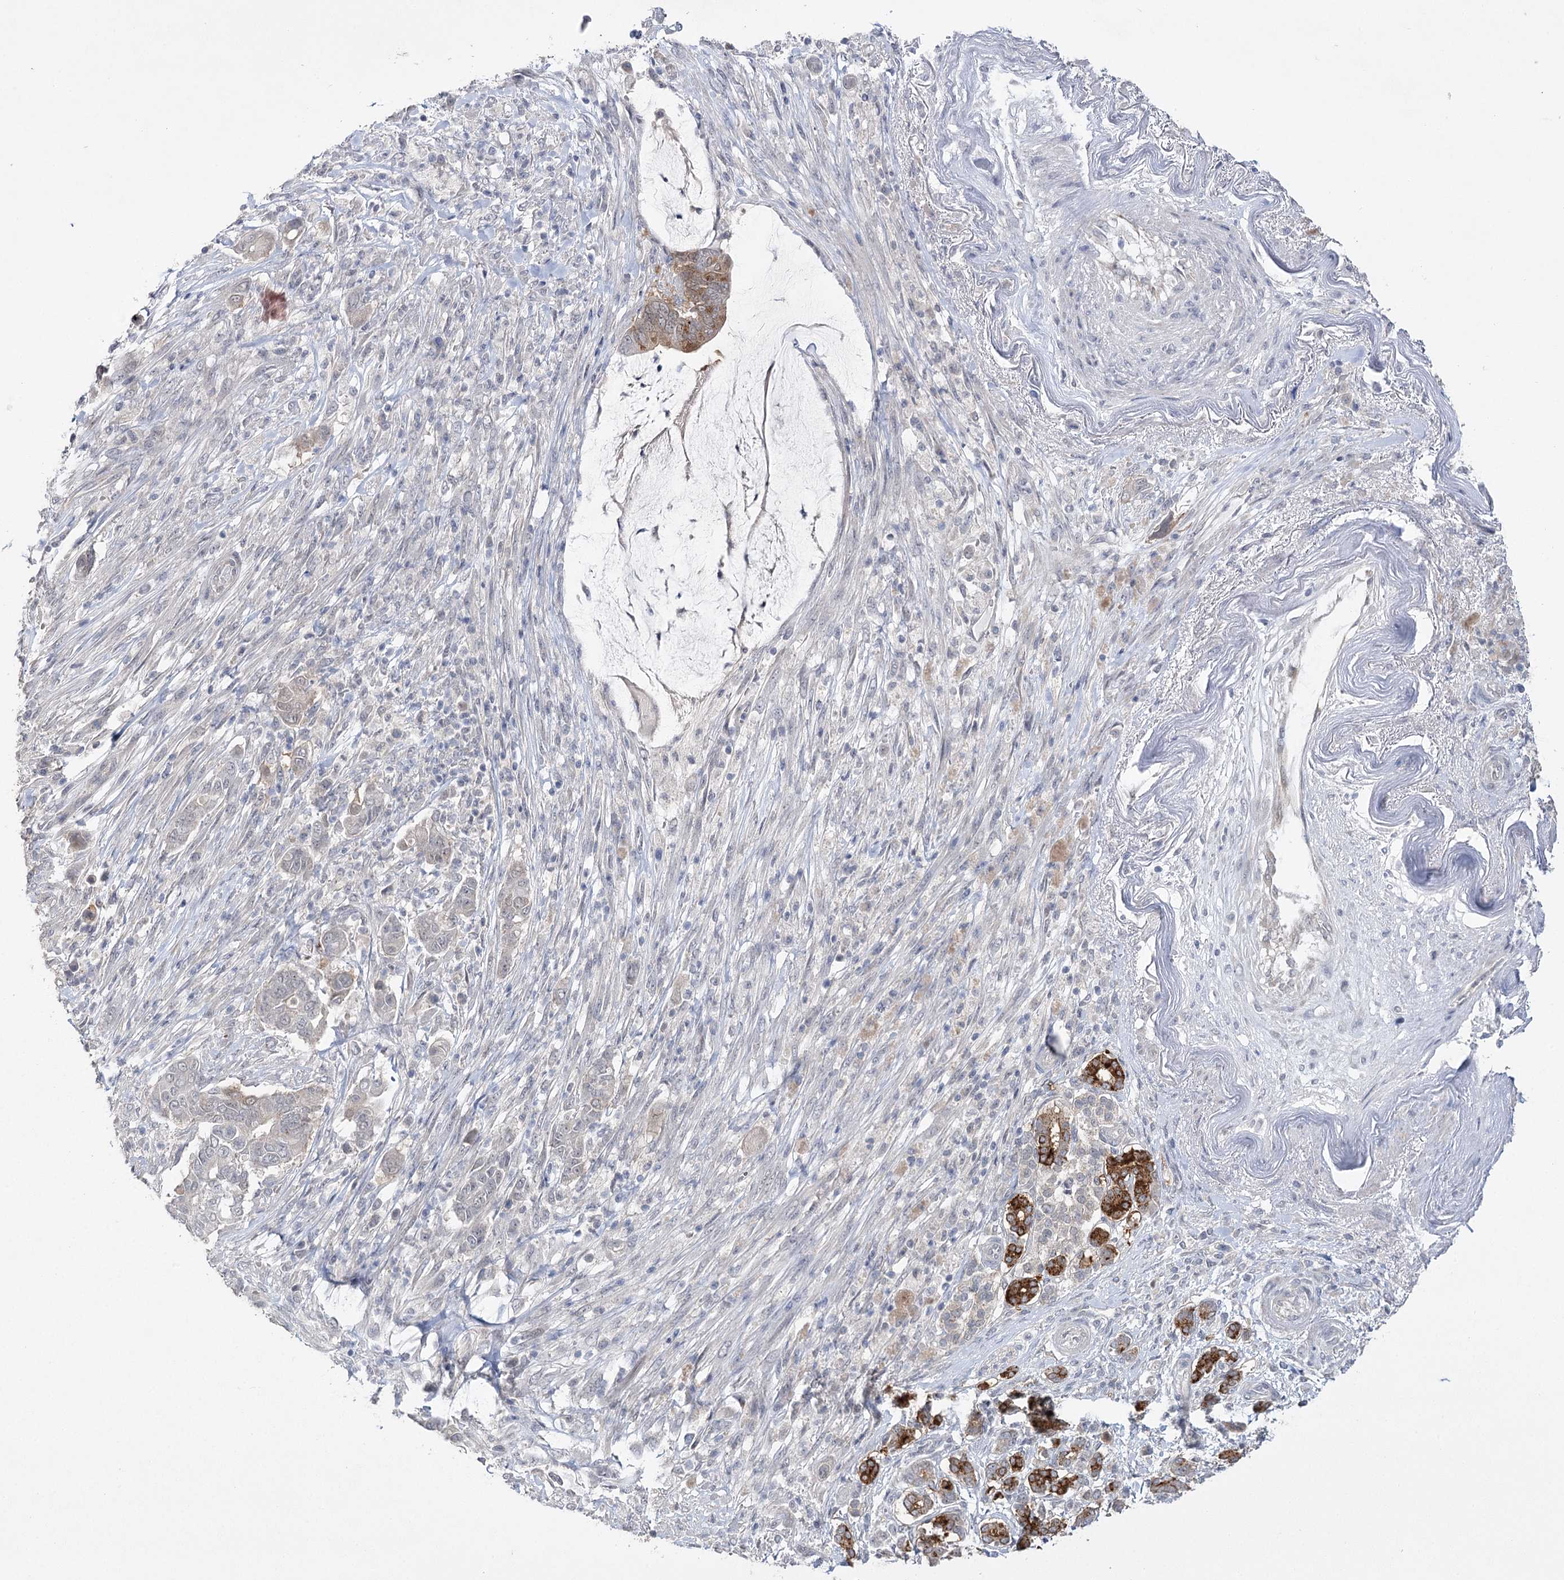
{"staining": {"intensity": "moderate", "quantity": "<25%", "location": "cytoplasmic/membranous"}, "tissue": "pancreatic cancer", "cell_type": "Tumor cells", "image_type": "cancer", "snomed": [{"axis": "morphology", "description": "Adenocarcinoma, NOS"}, {"axis": "topography", "description": "Pancreas"}], "caption": "Pancreatic cancer (adenocarcinoma) tissue demonstrates moderate cytoplasmic/membranous positivity in about <25% of tumor cells", "gene": "PHYHIPL", "patient": {"sex": "male", "age": 68}}